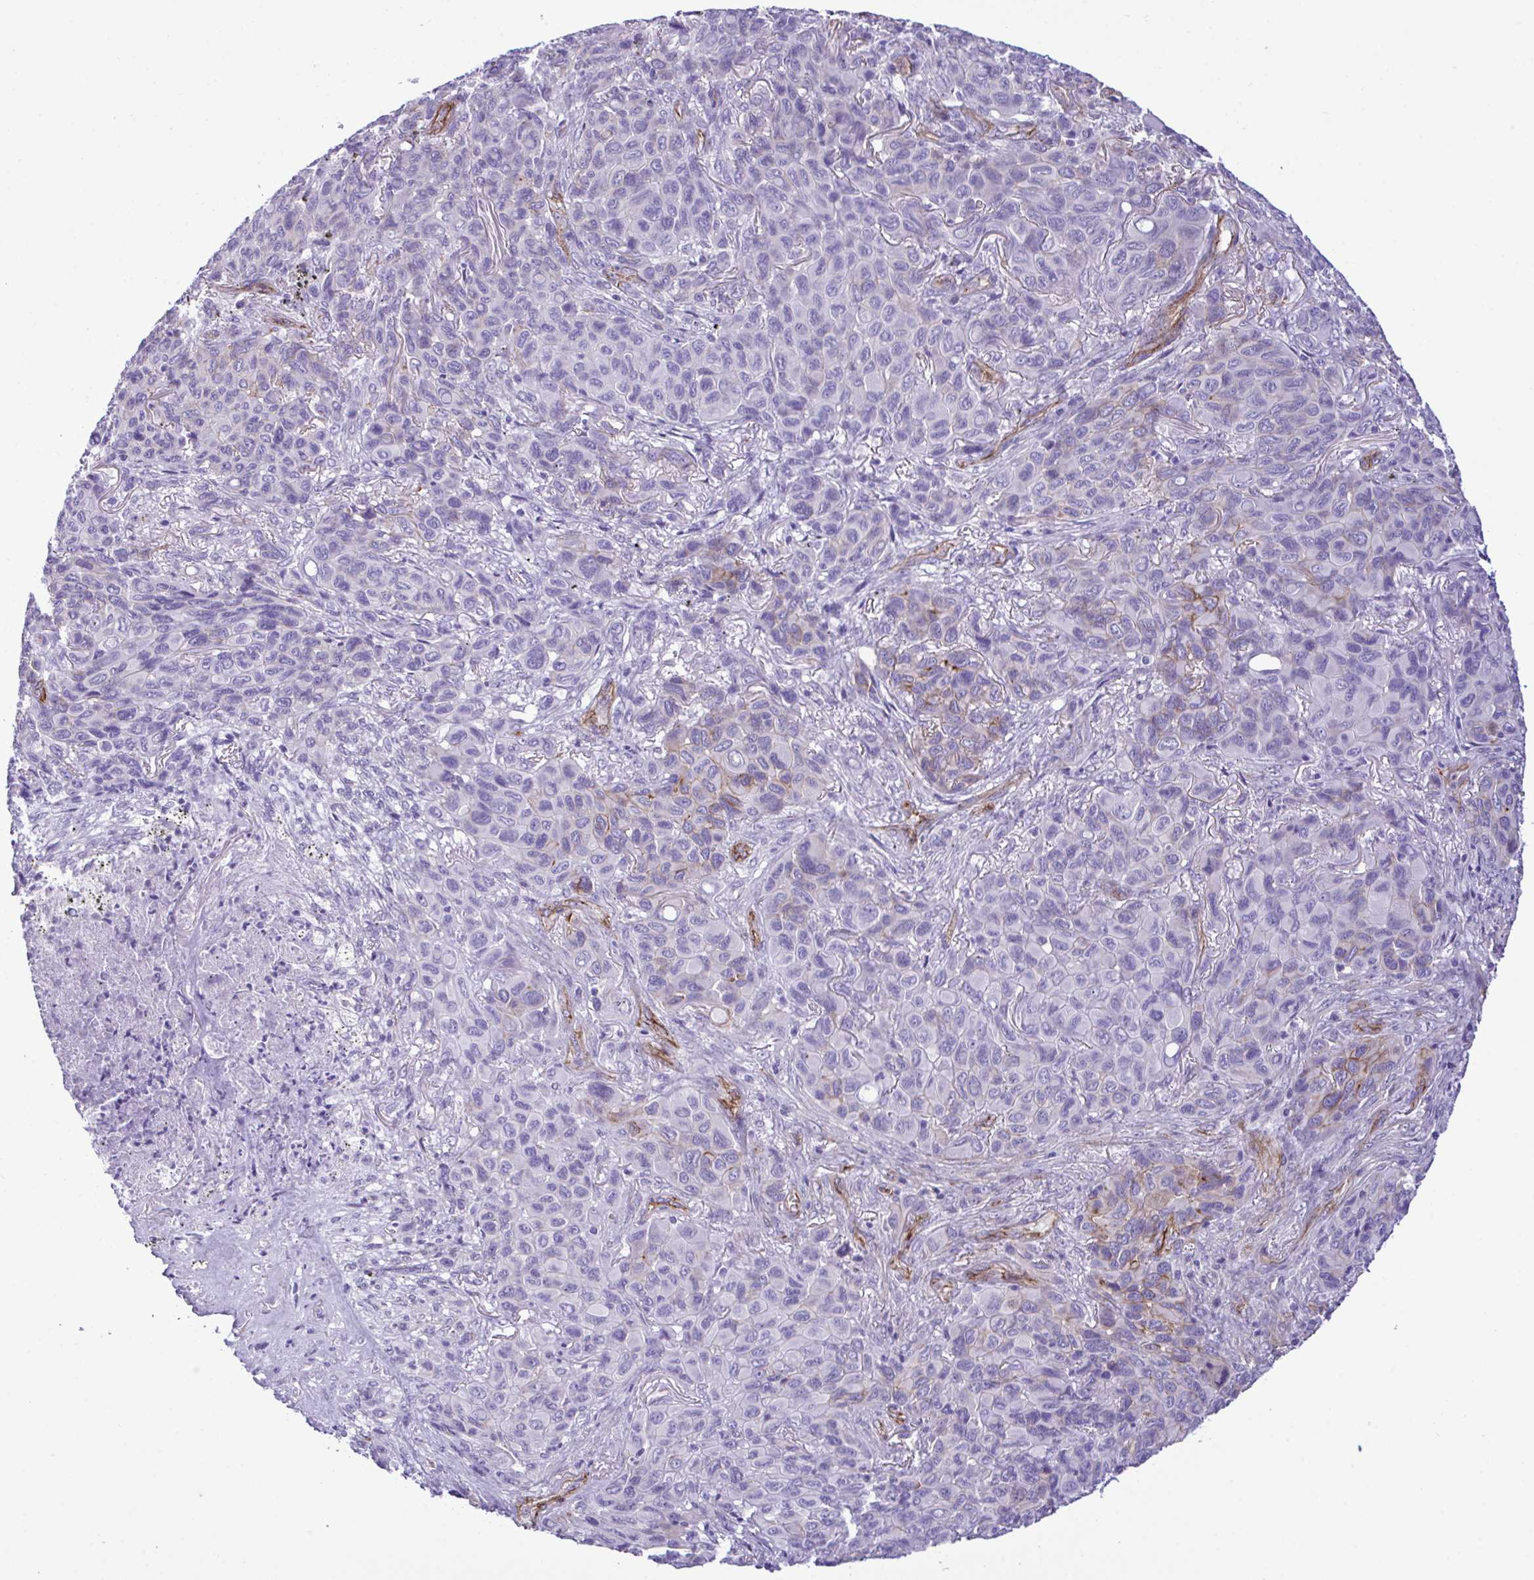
{"staining": {"intensity": "moderate", "quantity": "25%-75%", "location": "cytoplasmic/membranous"}, "tissue": "melanoma", "cell_type": "Tumor cells", "image_type": "cancer", "snomed": [{"axis": "morphology", "description": "Malignant melanoma, Metastatic site"}, {"axis": "topography", "description": "Lung"}], "caption": "Human malignant melanoma (metastatic site) stained with a brown dye shows moderate cytoplasmic/membranous positive expression in approximately 25%-75% of tumor cells.", "gene": "SYNPO2L", "patient": {"sex": "male", "age": 48}}